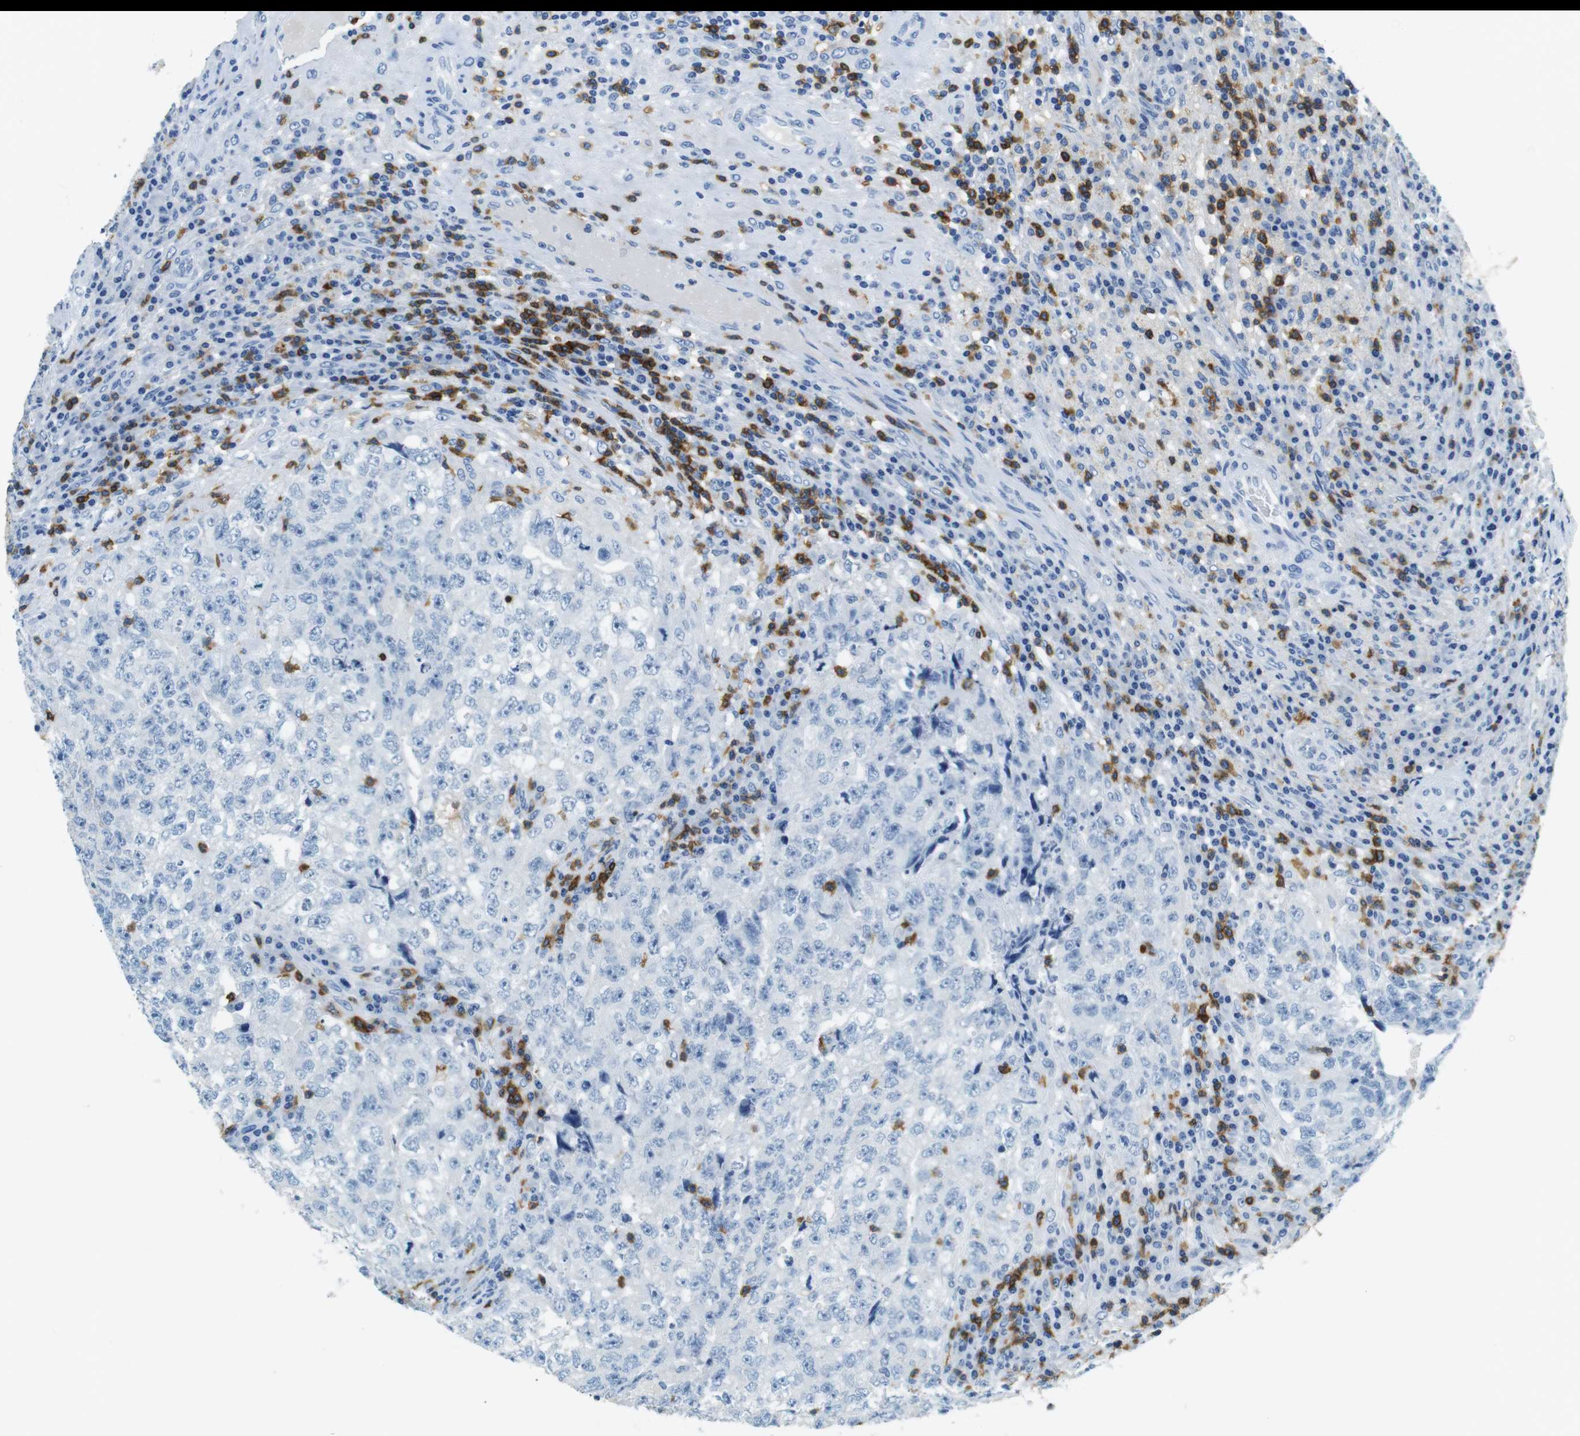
{"staining": {"intensity": "negative", "quantity": "none", "location": "none"}, "tissue": "testis cancer", "cell_type": "Tumor cells", "image_type": "cancer", "snomed": [{"axis": "morphology", "description": "Necrosis, NOS"}, {"axis": "morphology", "description": "Carcinoma, Embryonal, NOS"}, {"axis": "topography", "description": "Testis"}], "caption": "Immunohistochemistry (IHC) photomicrograph of human testis cancer stained for a protein (brown), which reveals no positivity in tumor cells.", "gene": "LAT", "patient": {"sex": "male", "age": 19}}